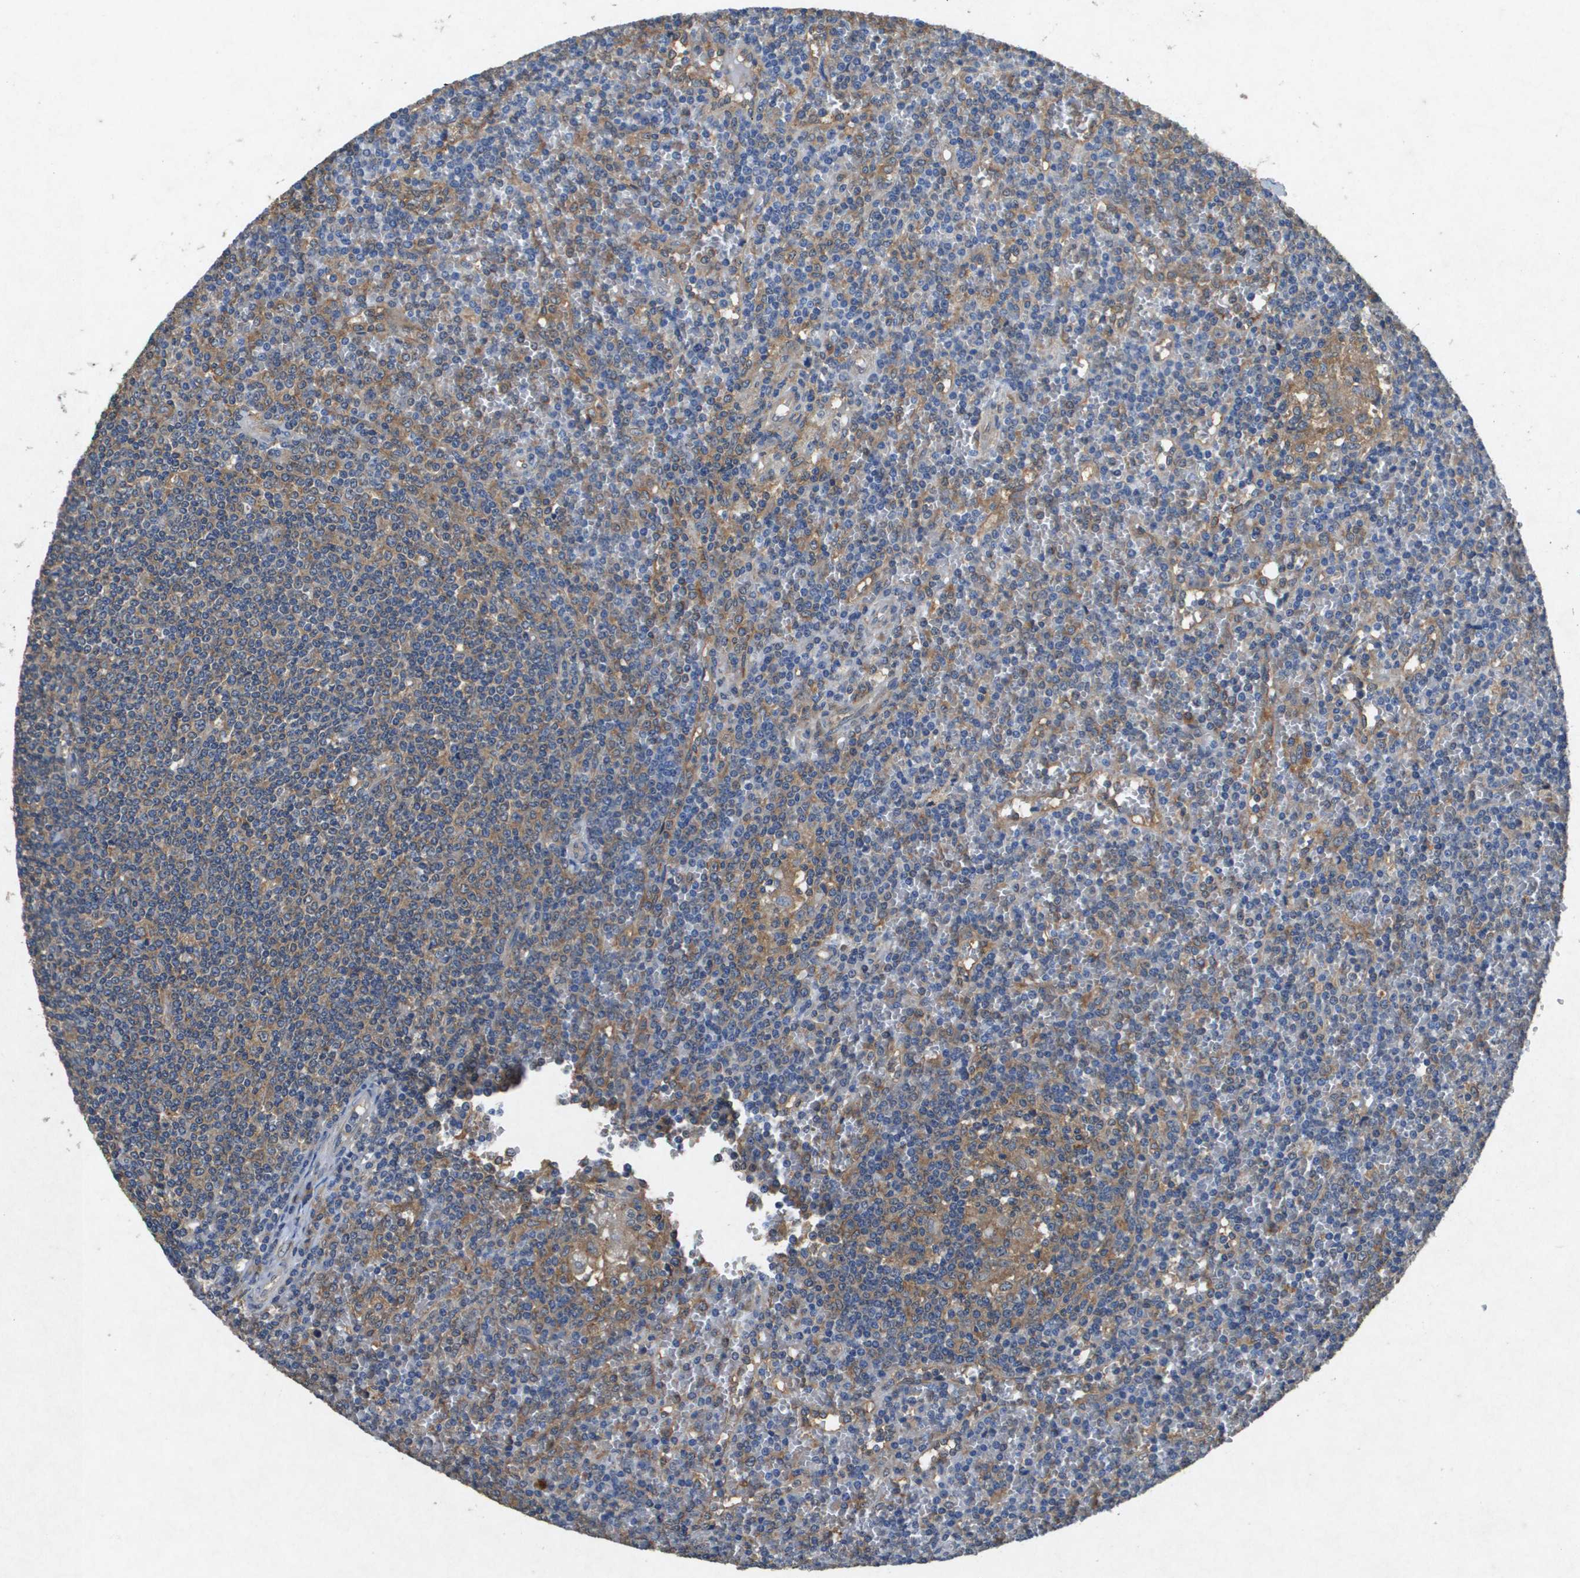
{"staining": {"intensity": "moderate", "quantity": "25%-75%", "location": "cytoplasmic/membranous"}, "tissue": "lymphoma", "cell_type": "Tumor cells", "image_type": "cancer", "snomed": [{"axis": "morphology", "description": "Malignant lymphoma, non-Hodgkin's type, Low grade"}, {"axis": "topography", "description": "Spleen"}], "caption": "High-power microscopy captured an IHC histopathology image of lymphoma, revealing moderate cytoplasmic/membranous positivity in approximately 25%-75% of tumor cells.", "gene": "PTPRT", "patient": {"sex": "female", "age": 19}}